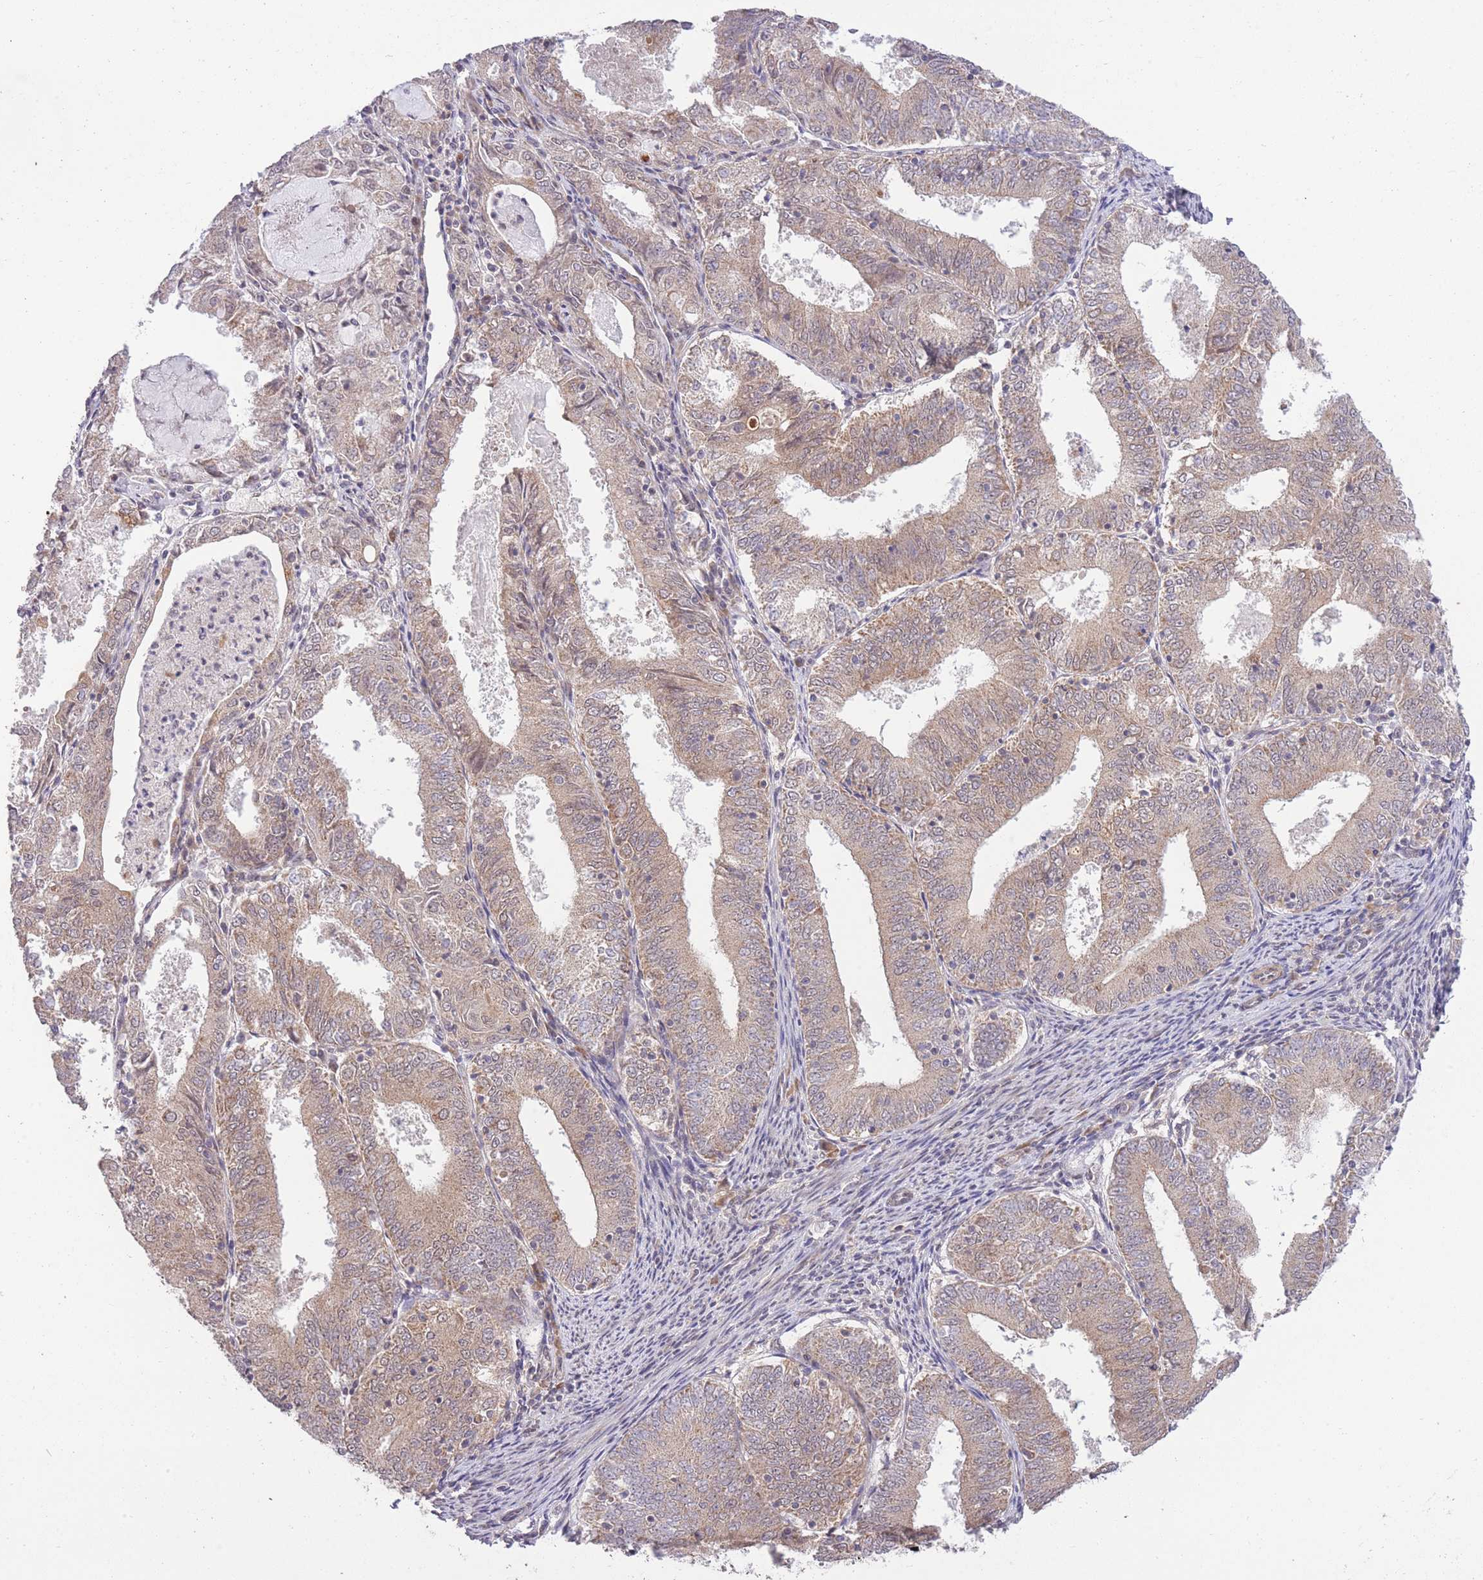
{"staining": {"intensity": "moderate", "quantity": "25%-75%", "location": "cytoplasmic/membranous"}, "tissue": "endometrial cancer", "cell_type": "Tumor cells", "image_type": "cancer", "snomed": [{"axis": "morphology", "description": "Adenocarcinoma, NOS"}, {"axis": "topography", "description": "Endometrium"}], "caption": "A high-resolution image shows immunohistochemistry staining of endometrial cancer (adenocarcinoma), which reveals moderate cytoplasmic/membranous staining in approximately 25%-75% of tumor cells.", "gene": "ELOA2", "patient": {"sex": "female", "age": 57}}